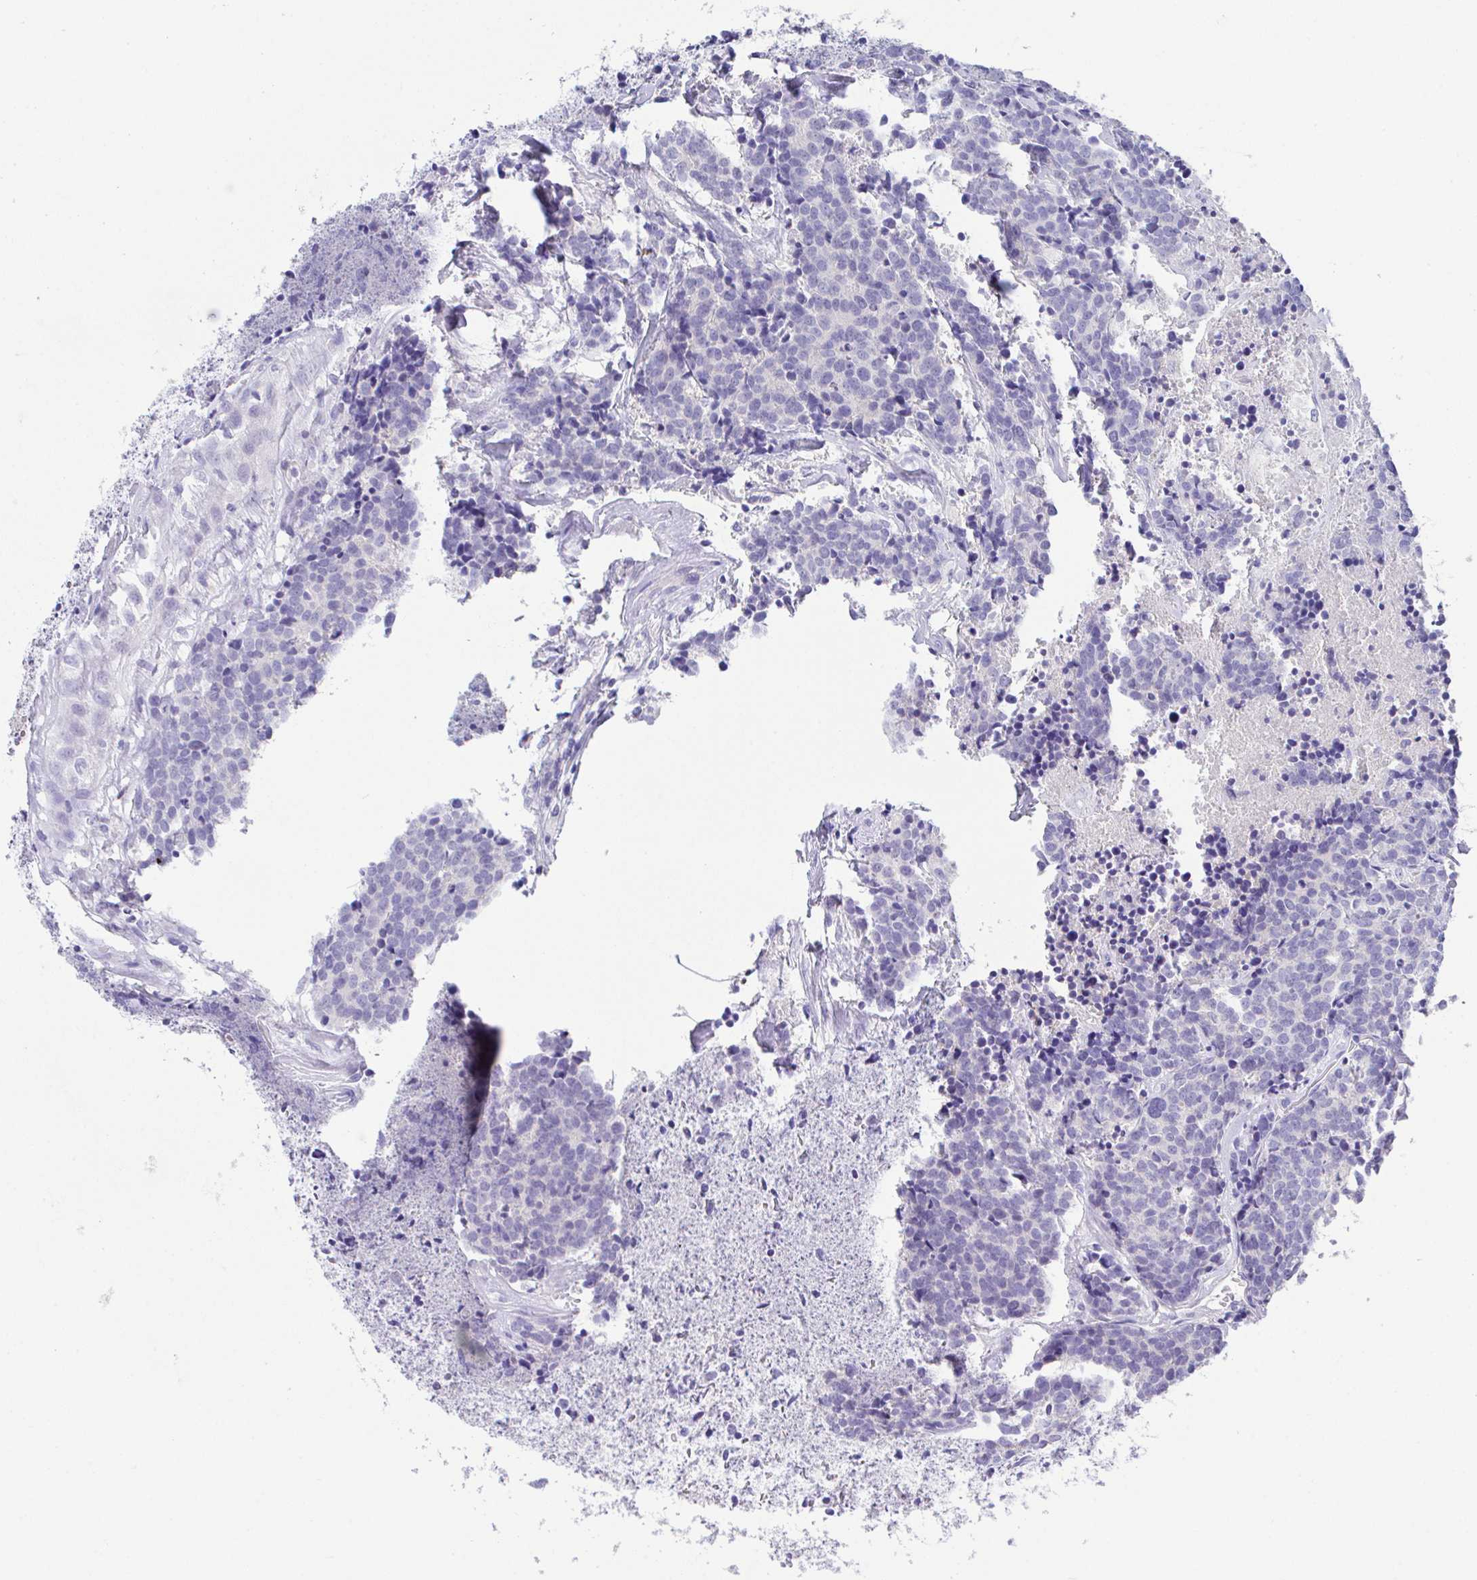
{"staining": {"intensity": "negative", "quantity": "none", "location": "none"}, "tissue": "carcinoid", "cell_type": "Tumor cells", "image_type": "cancer", "snomed": [{"axis": "morphology", "description": "Carcinoid, malignant, NOS"}, {"axis": "topography", "description": "Skin"}], "caption": "Immunohistochemical staining of human carcinoid displays no significant positivity in tumor cells. The staining is performed using DAB (3,3'-diaminobenzidine) brown chromogen with nuclei counter-stained in using hematoxylin.", "gene": "HACD4", "patient": {"sex": "female", "age": 79}}